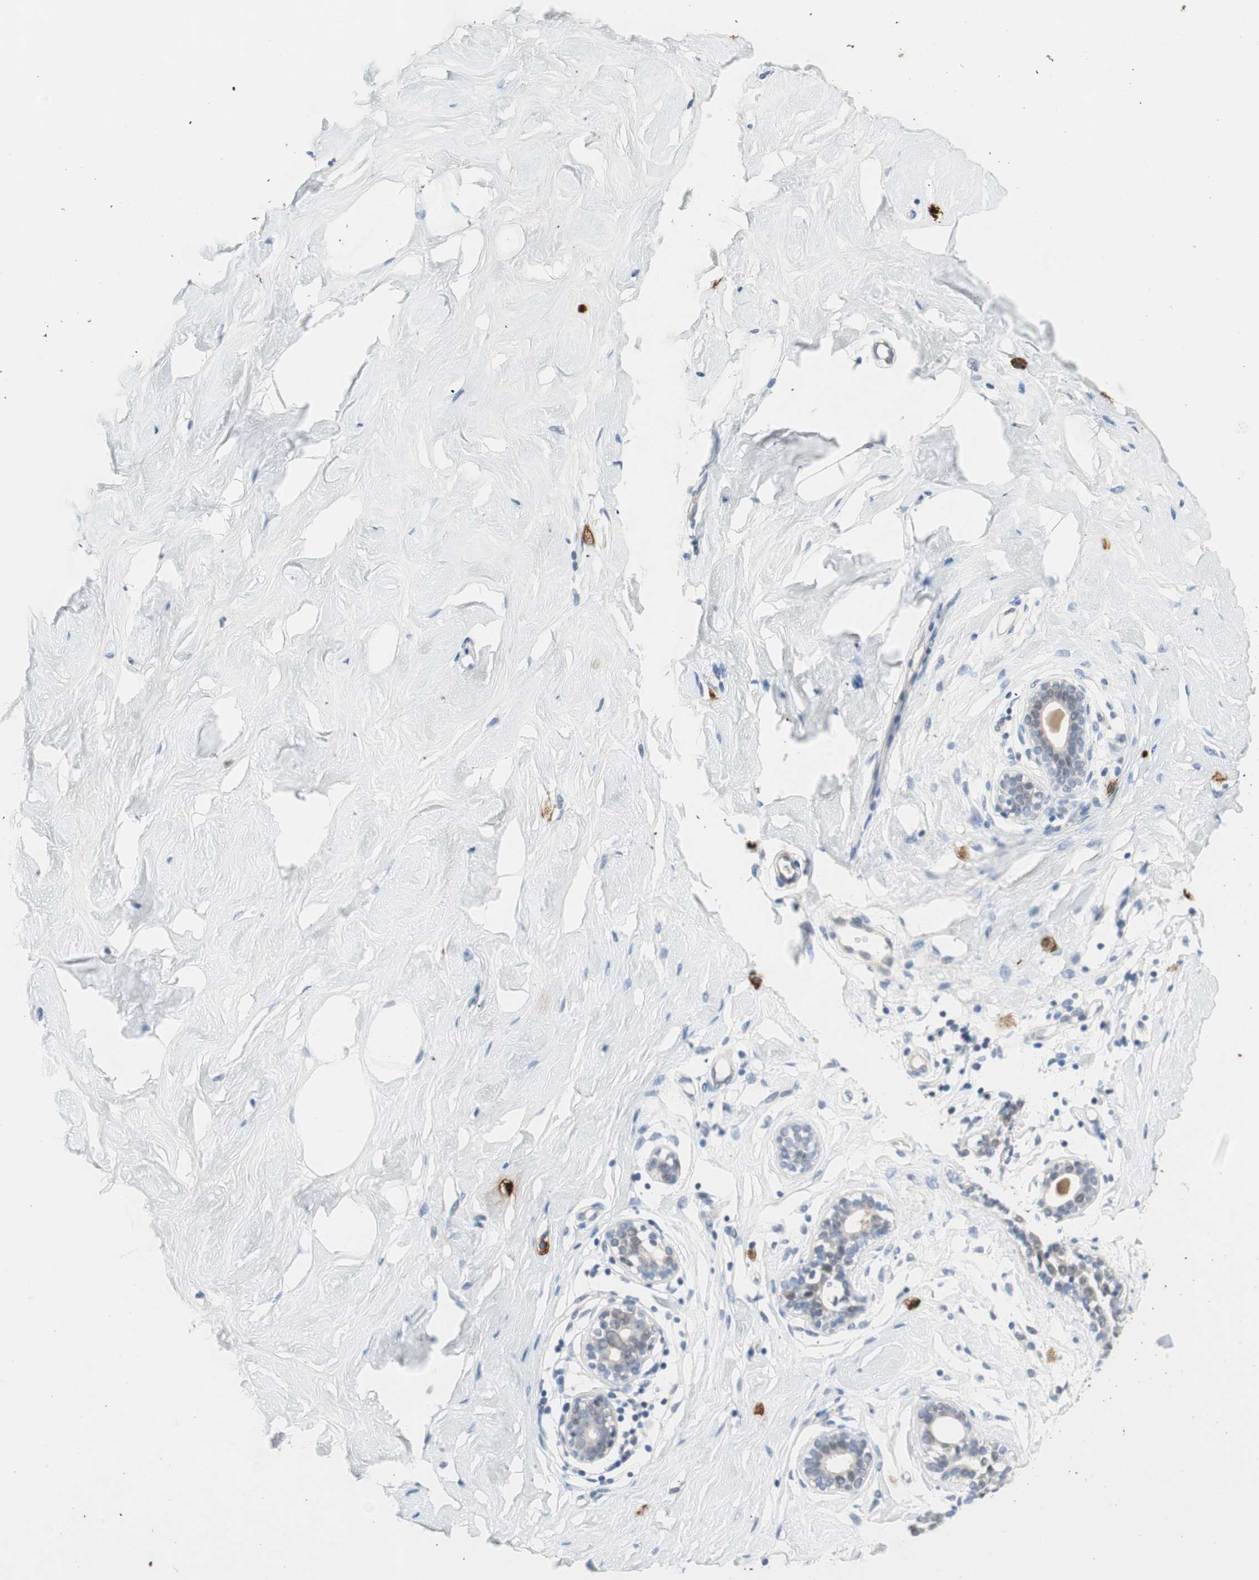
{"staining": {"intensity": "negative", "quantity": "none", "location": "none"}, "tissue": "breast", "cell_type": "Adipocytes", "image_type": "normal", "snomed": [{"axis": "morphology", "description": "Normal tissue, NOS"}, {"axis": "topography", "description": "Breast"}], "caption": "IHC histopathology image of benign human breast stained for a protein (brown), which shows no staining in adipocytes.", "gene": "PDZK1", "patient": {"sex": "female", "age": 23}}